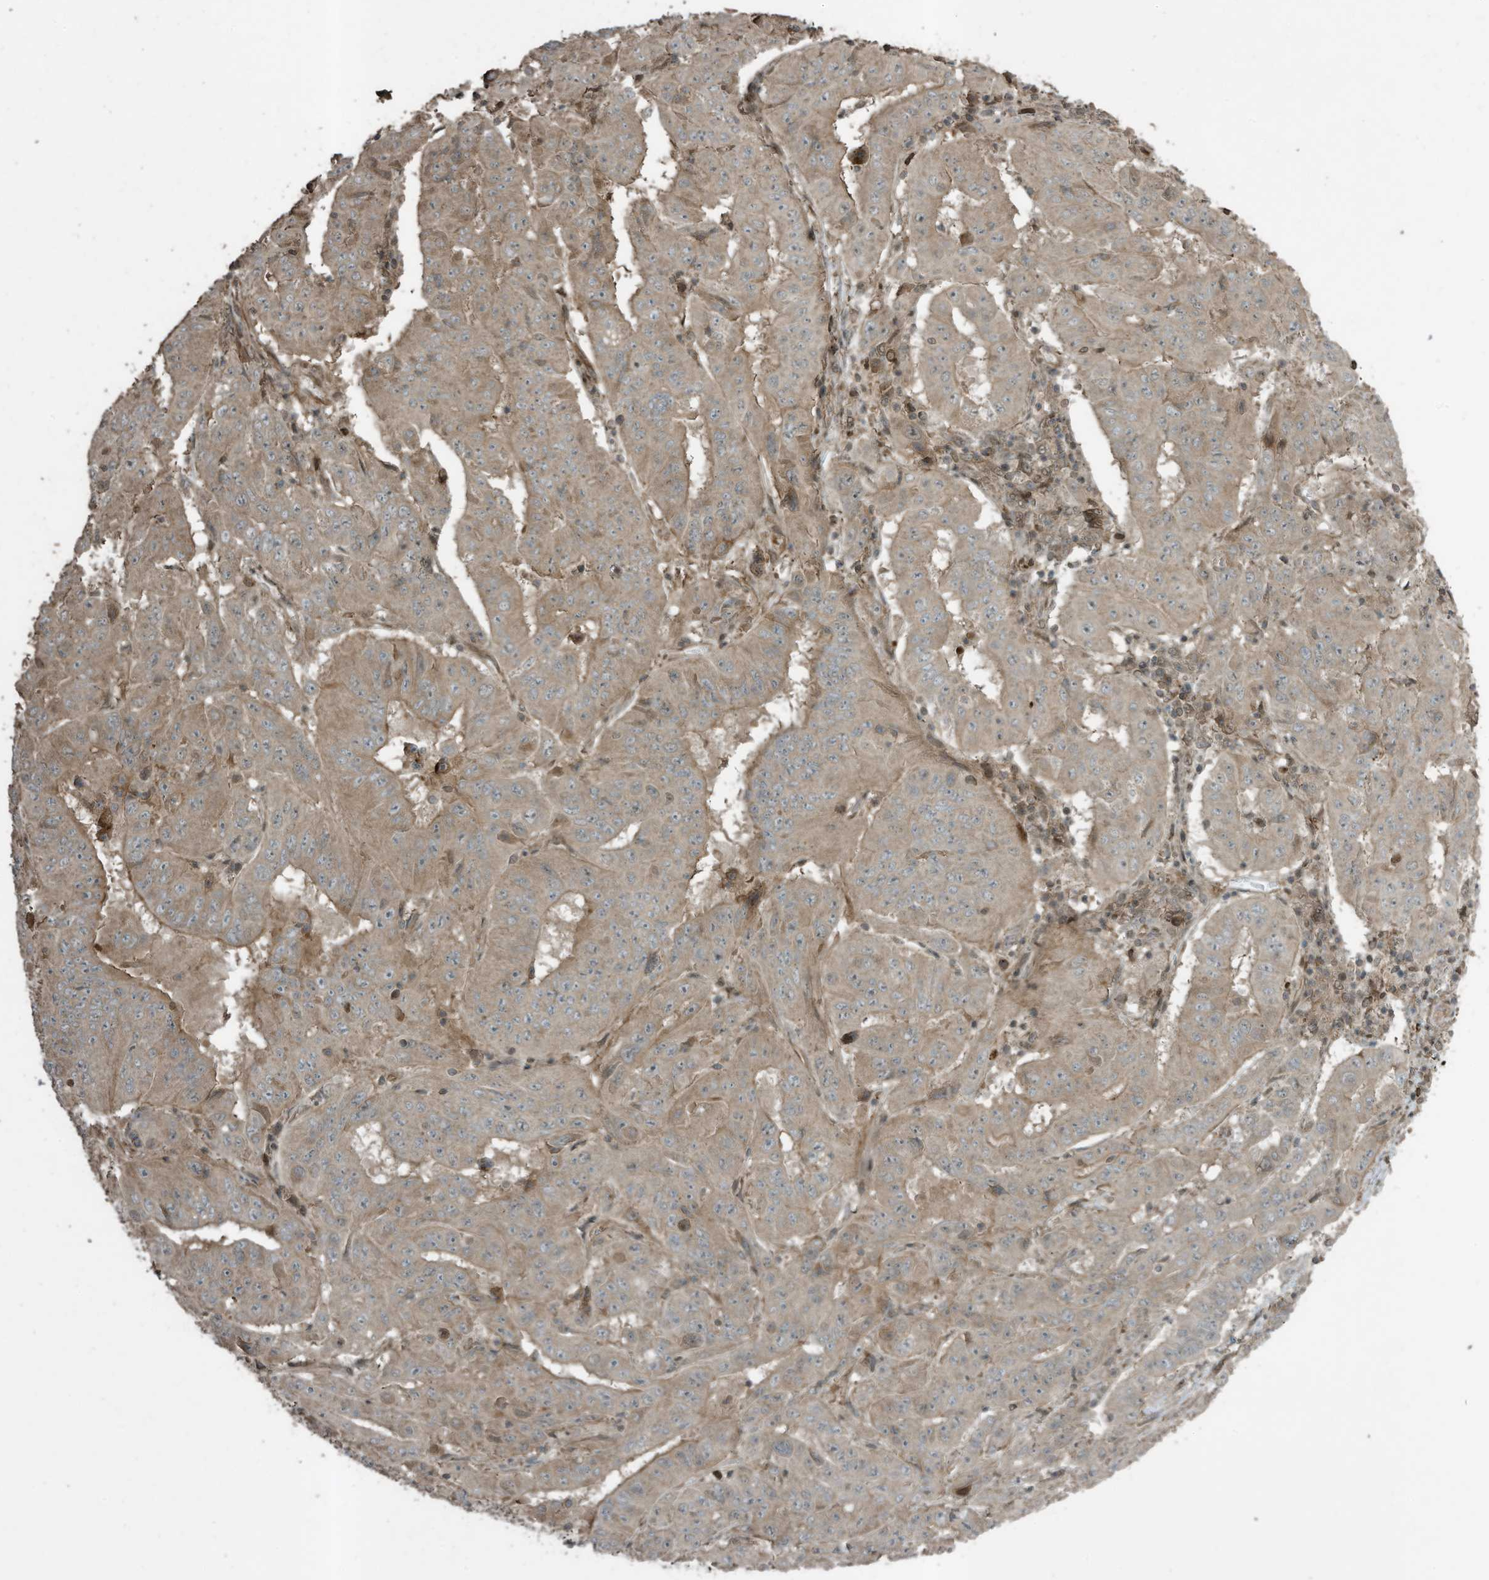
{"staining": {"intensity": "moderate", "quantity": ">75%", "location": "cytoplasmic/membranous"}, "tissue": "pancreatic cancer", "cell_type": "Tumor cells", "image_type": "cancer", "snomed": [{"axis": "morphology", "description": "Adenocarcinoma, NOS"}, {"axis": "topography", "description": "Pancreas"}], "caption": "Protein staining by immunohistochemistry (IHC) reveals moderate cytoplasmic/membranous expression in approximately >75% of tumor cells in pancreatic cancer.", "gene": "ZNF653", "patient": {"sex": "male", "age": 63}}